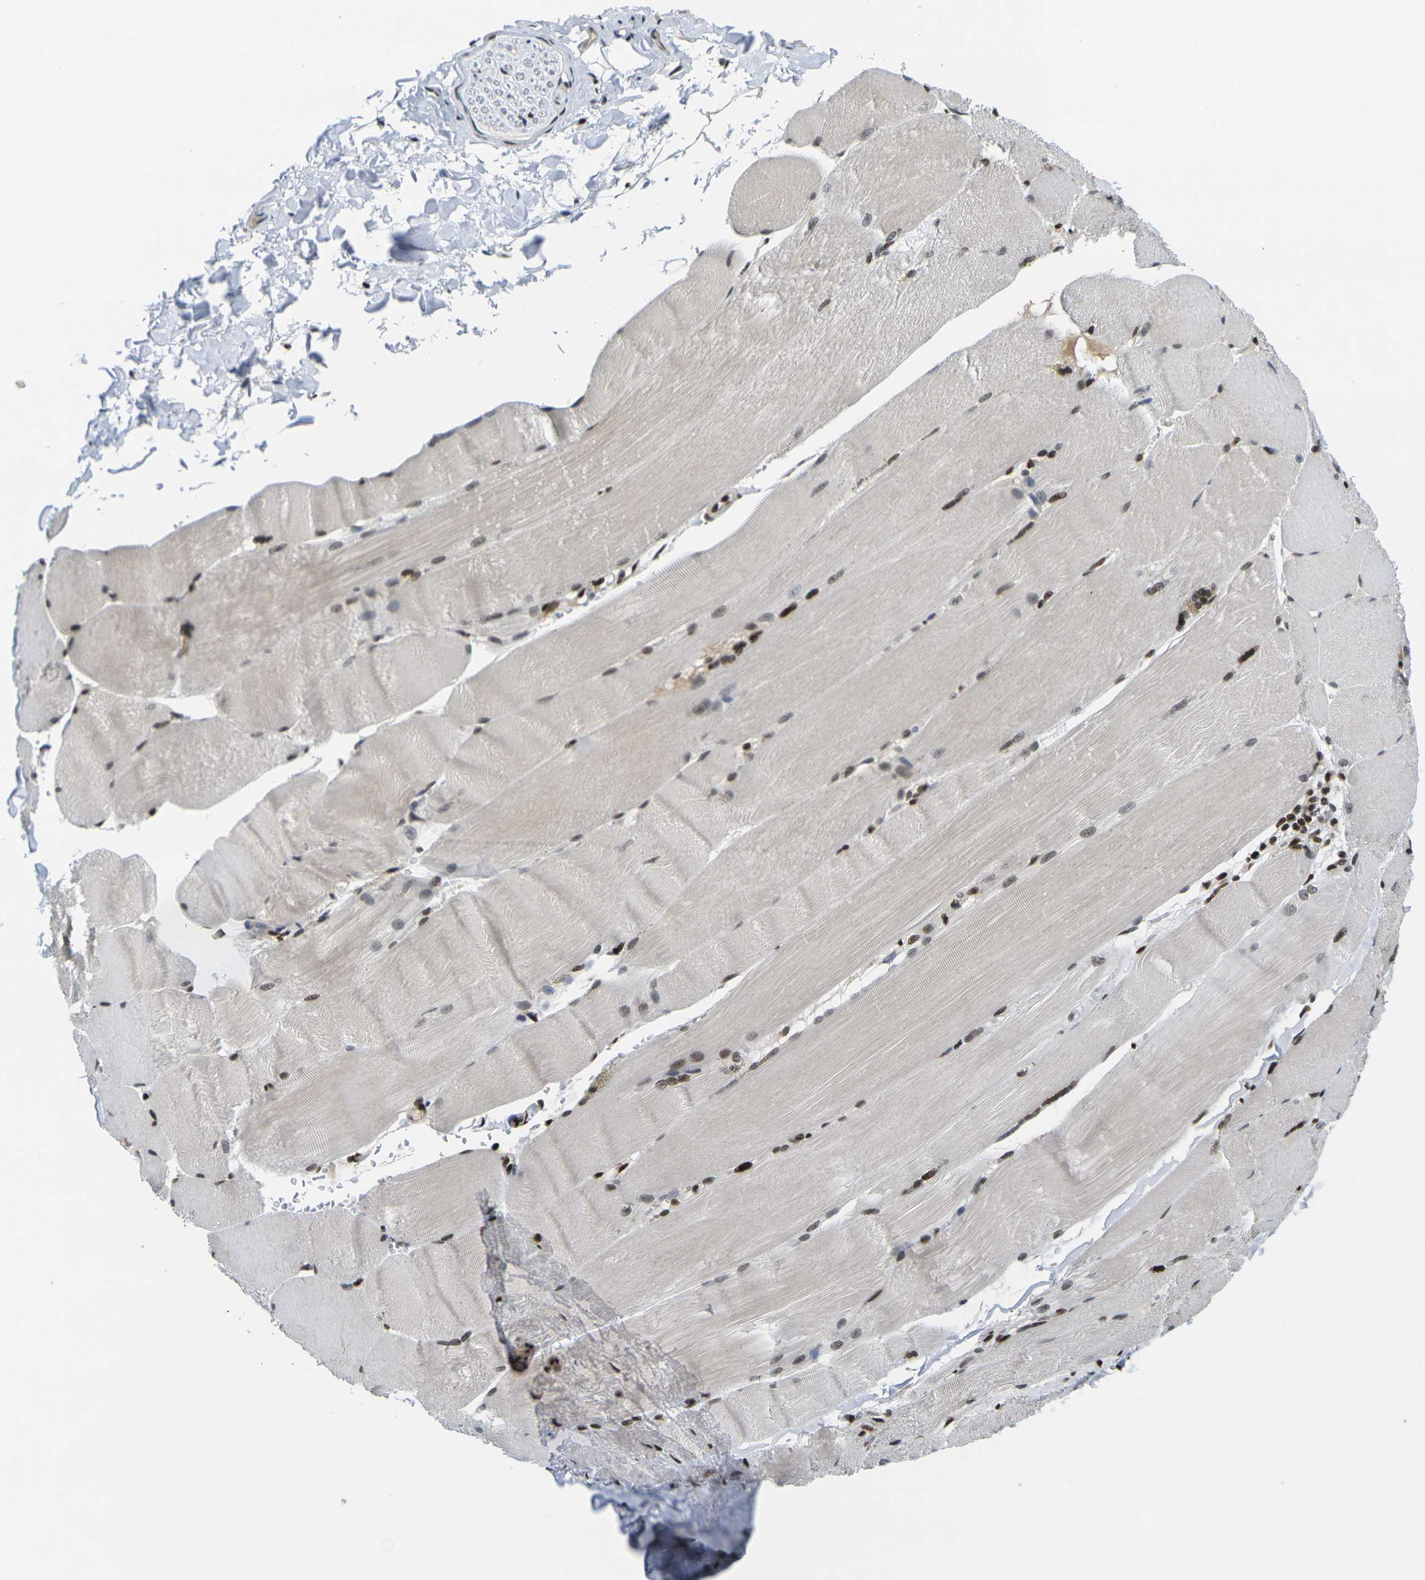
{"staining": {"intensity": "moderate", "quantity": ">75%", "location": "nuclear"}, "tissue": "skeletal muscle", "cell_type": "Myocytes", "image_type": "normal", "snomed": [{"axis": "morphology", "description": "Normal tissue, NOS"}, {"axis": "topography", "description": "Skin"}, {"axis": "topography", "description": "Skeletal muscle"}], "caption": "Immunohistochemistry (IHC) (DAB) staining of normal skeletal muscle reveals moderate nuclear protein staining in about >75% of myocytes.", "gene": "H1", "patient": {"sex": "male", "age": 83}}